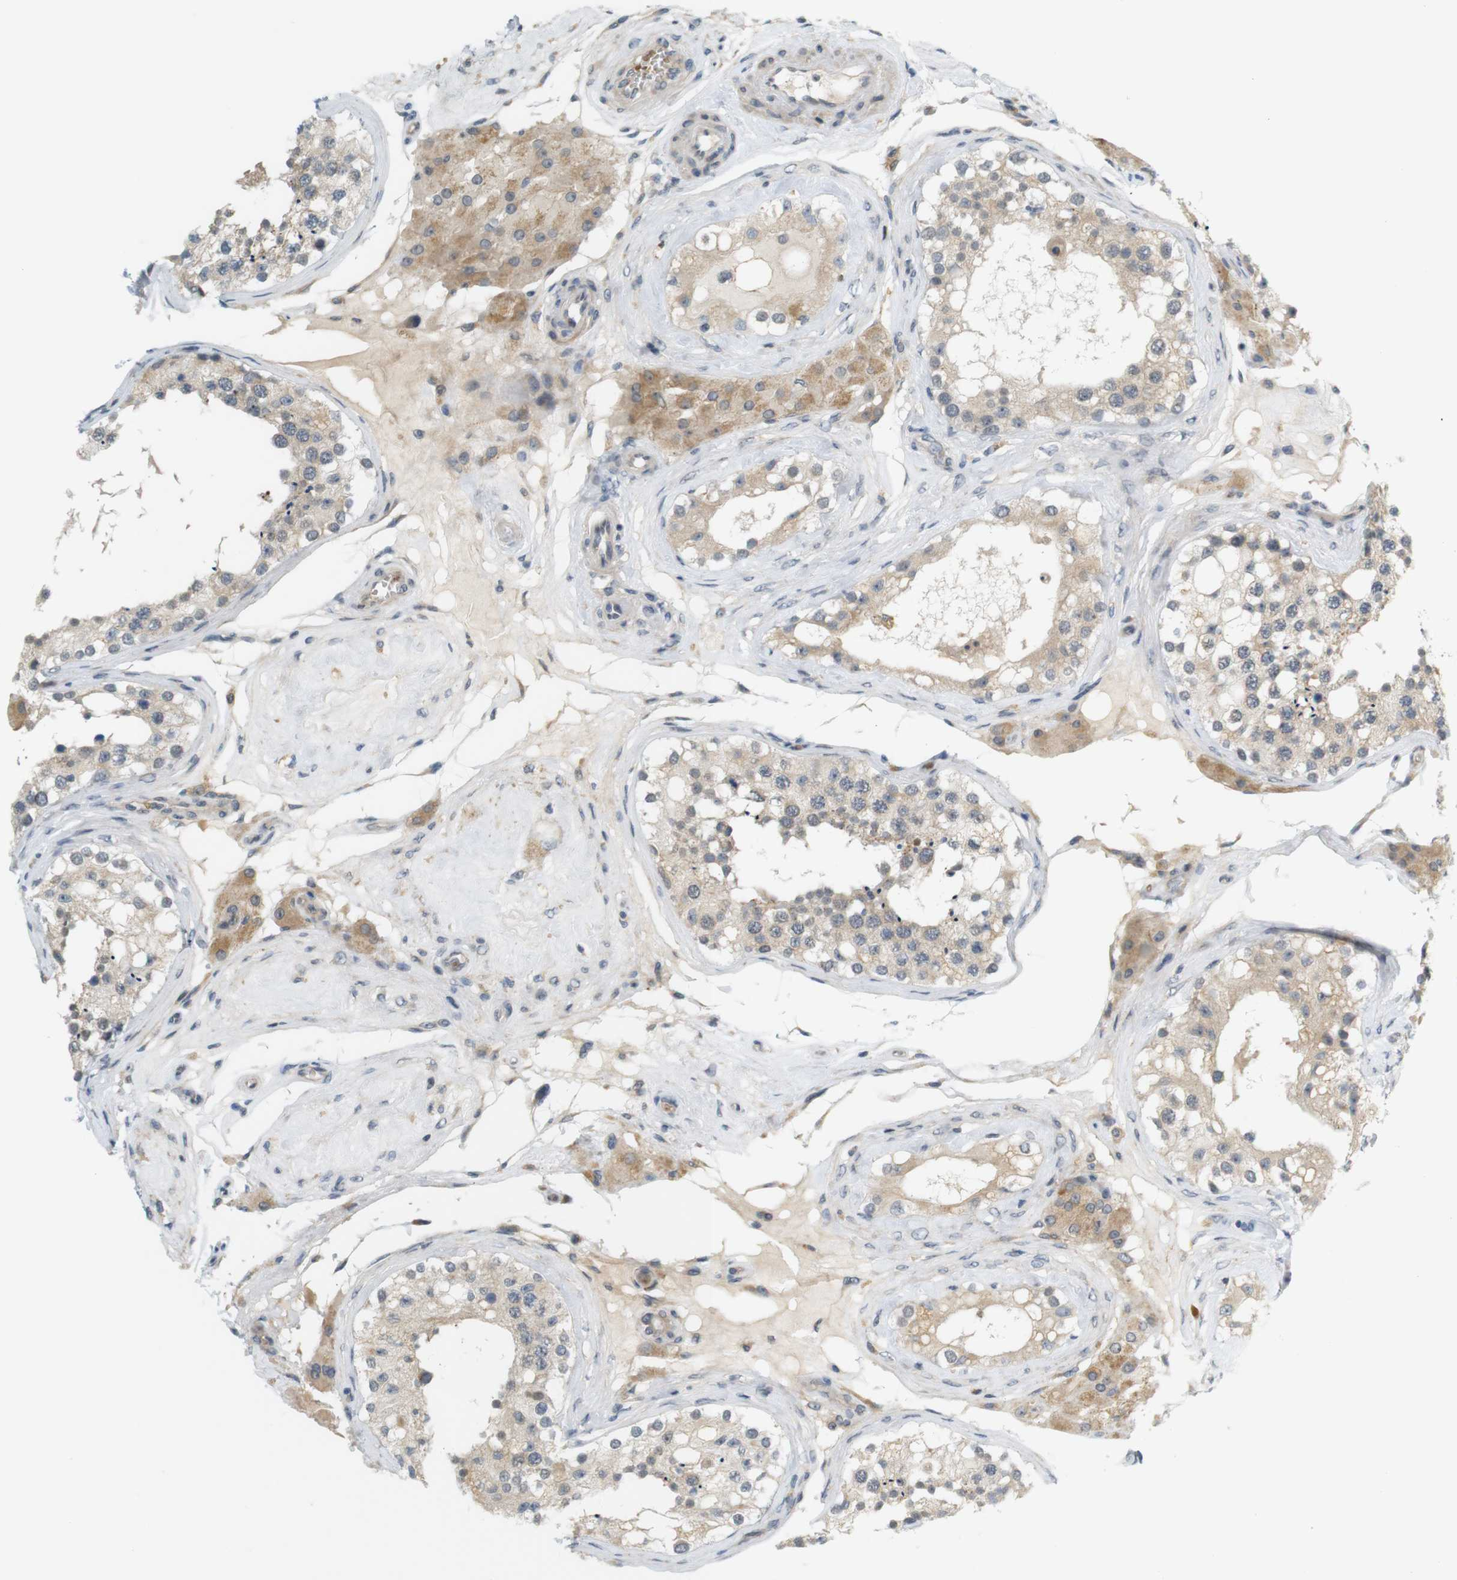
{"staining": {"intensity": "weak", "quantity": ">75%", "location": "cytoplasmic/membranous"}, "tissue": "testis", "cell_type": "Cells in seminiferous ducts", "image_type": "normal", "snomed": [{"axis": "morphology", "description": "Normal tissue, NOS"}, {"axis": "topography", "description": "Testis"}], "caption": "The immunohistochemical stain shows weak cytoplasmic/membranous staining in cells in seminiferous ducts of unremarkable testis. The protein of interest is stained brown, and the nuclei are stained in blue (DAB (3,3'-diaminobenzidine) IHC with brightfield microscopy, high magnification).", "gene": "SOCS6", "patient": {"sex": "male", "age": 68}}